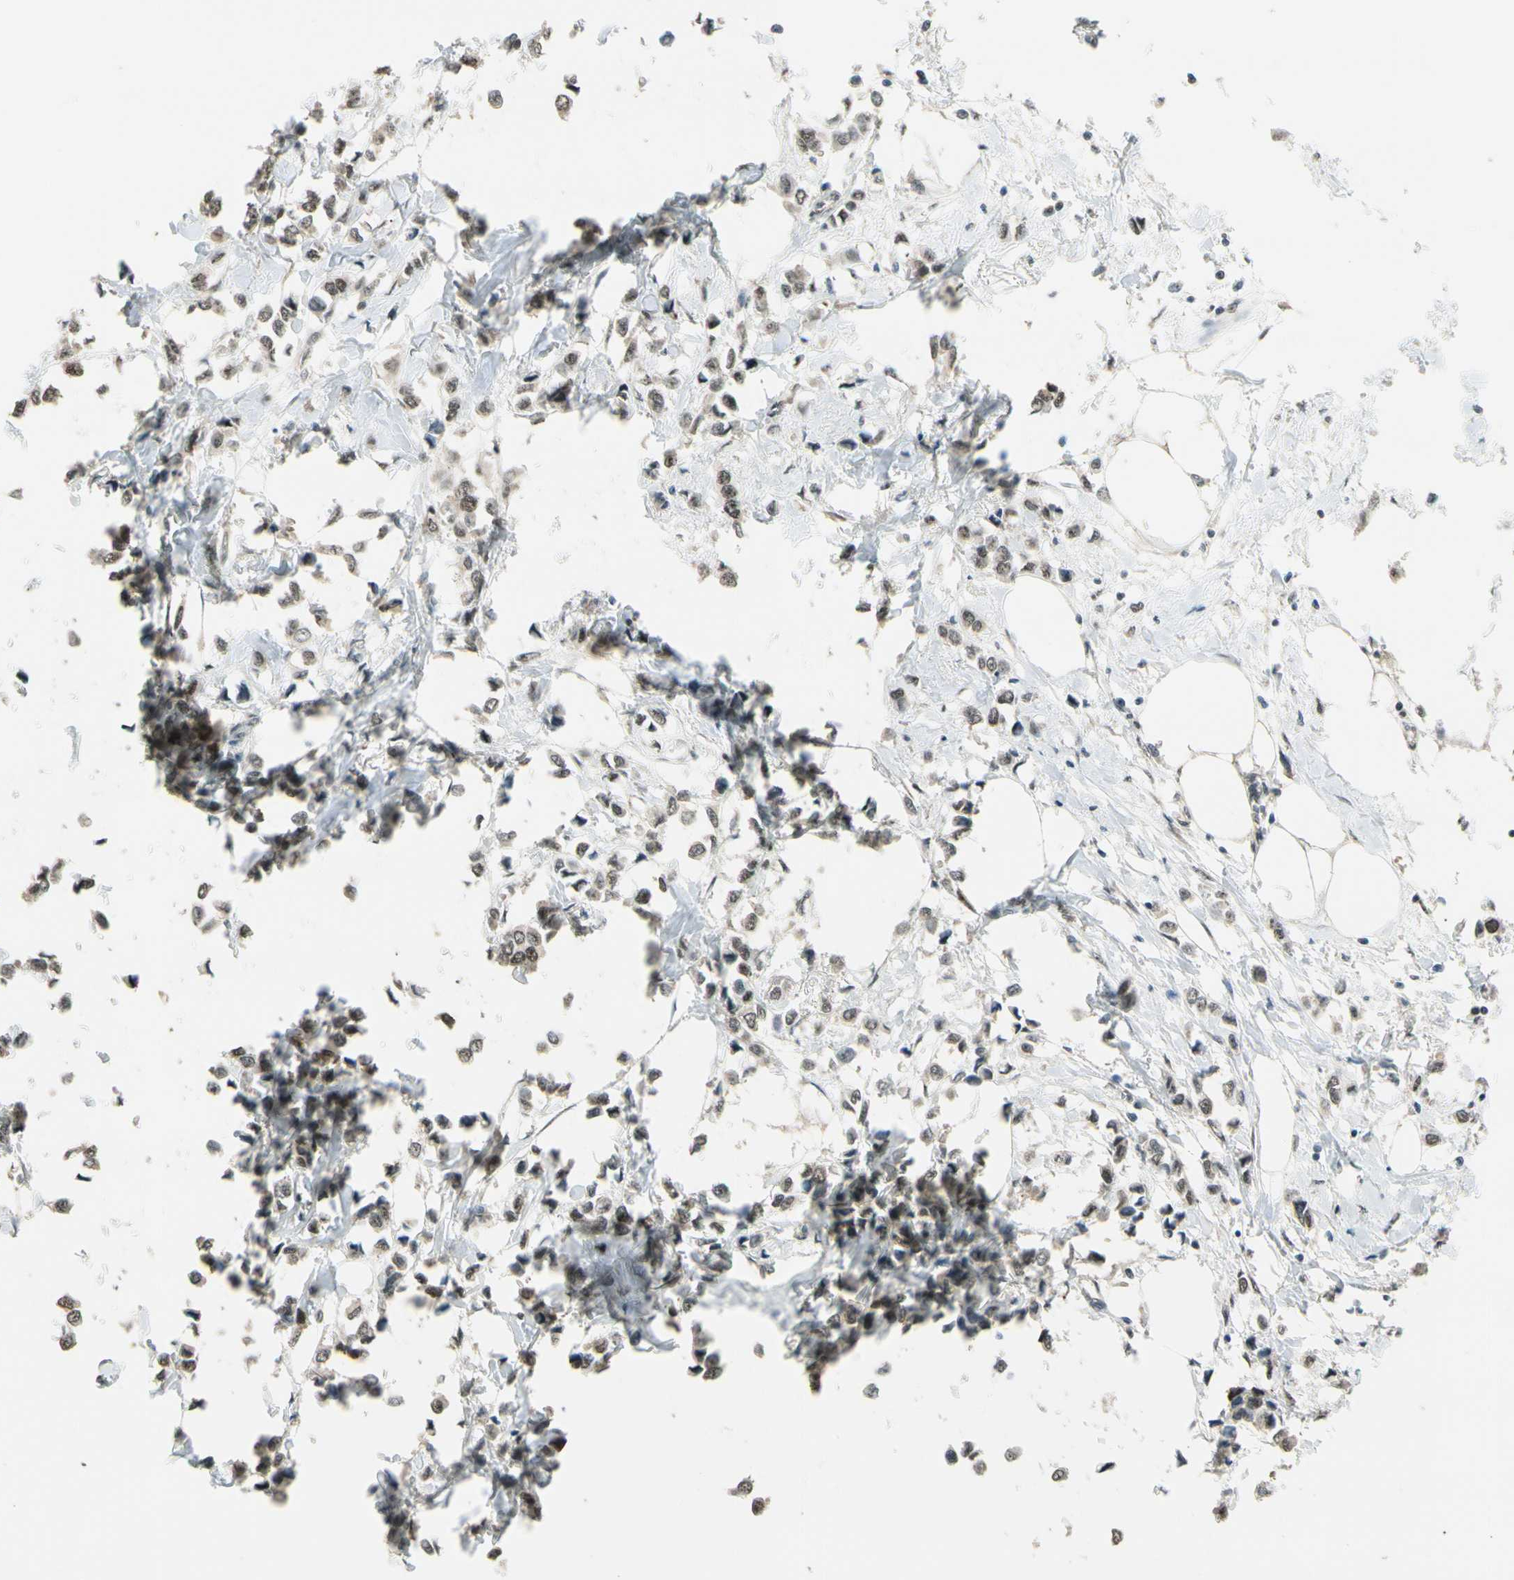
{"staining": {"intensity": "weak", "quantity": ">75%", "location": "cytoplasmic/membranous"}, "tissue": "breast cancer", "cell_type": "Tumor cells", "image_type": "cancer", "snomed": [{"axis": "morphology", "description": "Lobular carcinoma"}, {"axis": "topography", "description": "Breast"}], "caption": "Immunohistochemical staining of breast lobular carcinoma displays weak cytoplasmic/membranous protein staining in approximately >75% of tumor cells.", "gene": "MCPH1", "patient": {"sex": "female", "age": 51}}